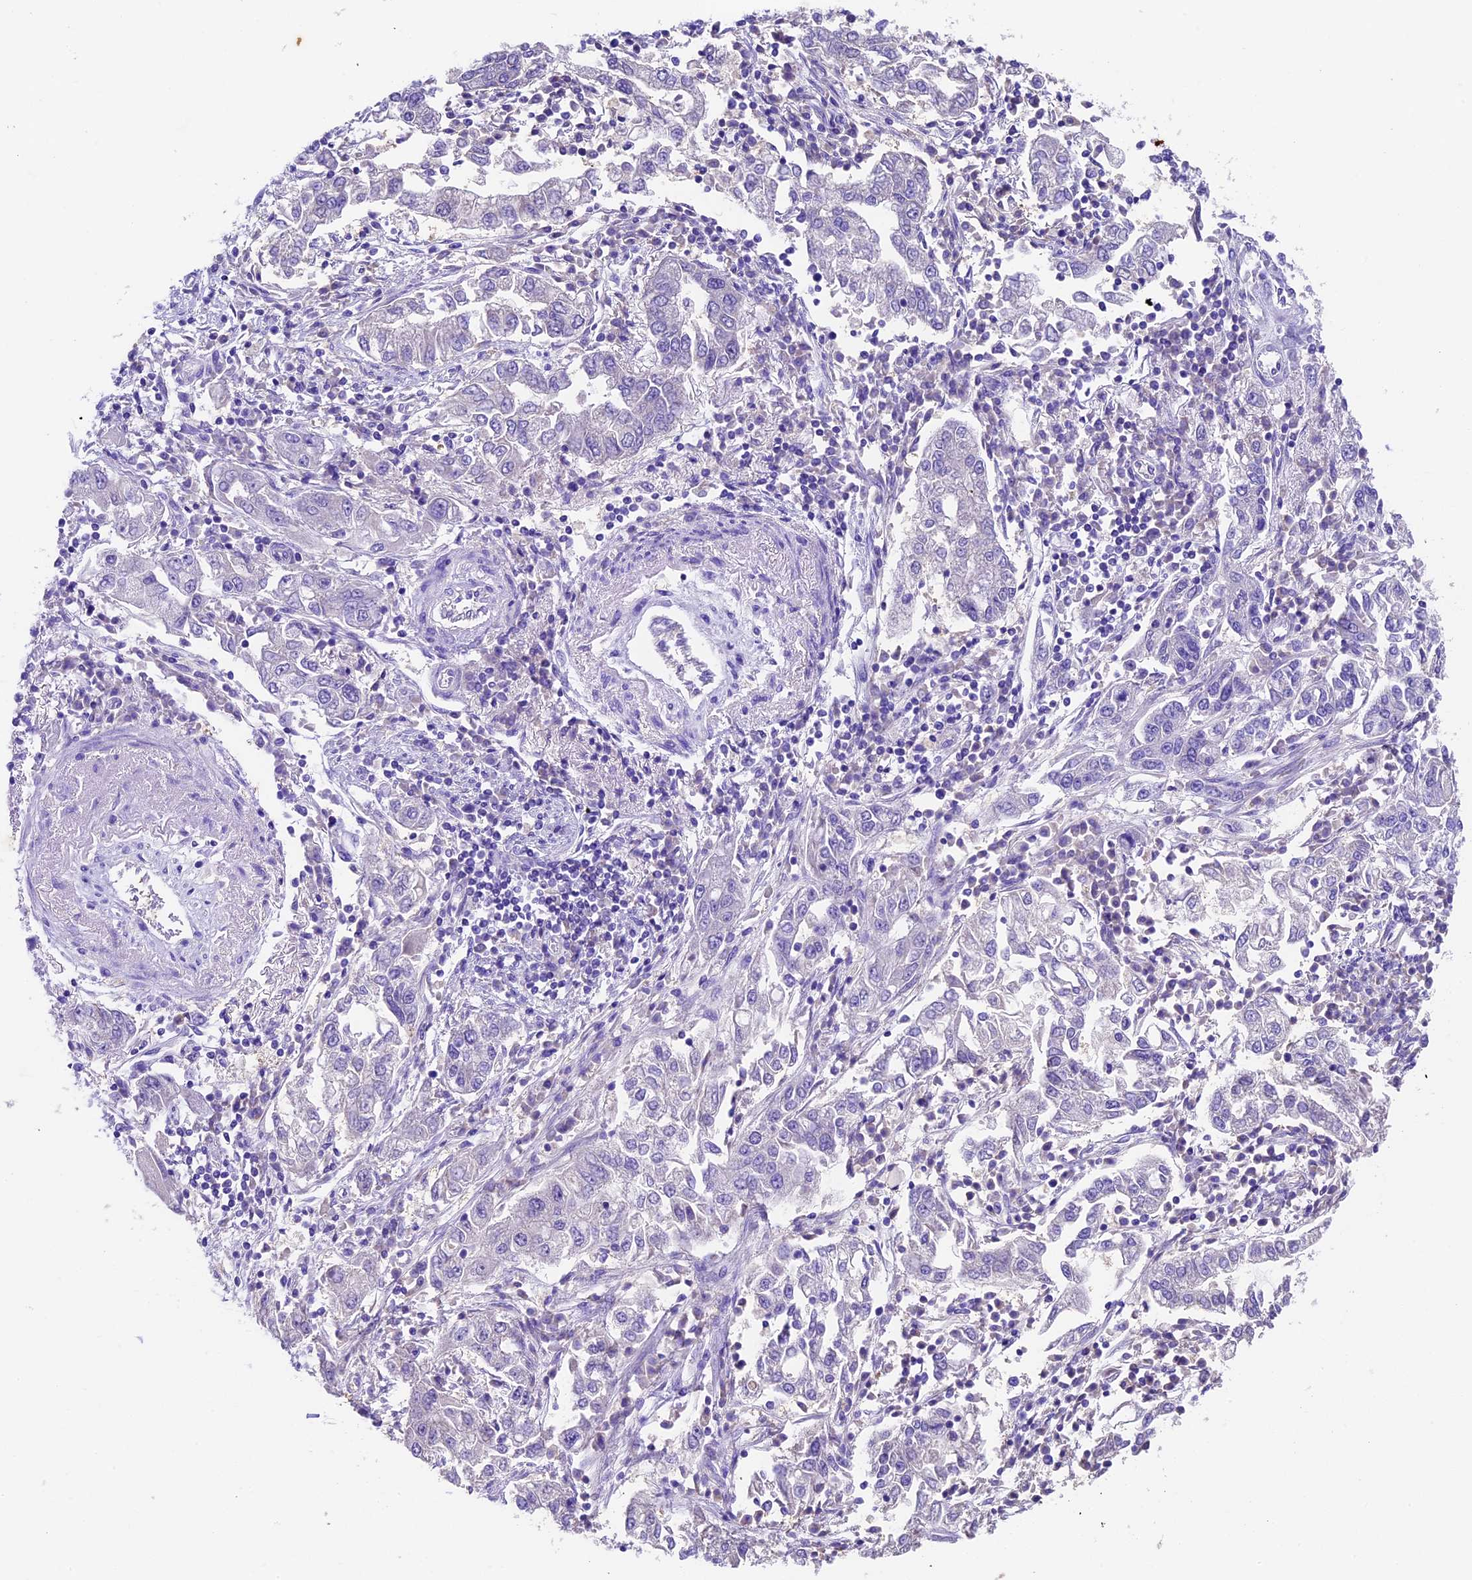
{"staining": {"intensity": "negative", "quantity": "none", "location": "none"}, "tissue": "endometrial cancer", "cell_type": "Tumor cells", "image_type": "cancer", "snomed": [{"axis": "morphology", "description": "Adenocarcinoma, NOS"}, {"axis": "topography", "description": "Endometrium"}], "caption": "This is an immunohistochemistry (IHC) photomicrograph of endometrial adenocarcinoma. There is no expression in tumor cells.", "gene": "SBNO2", "patient": {"sex": "female", "age": 49}}